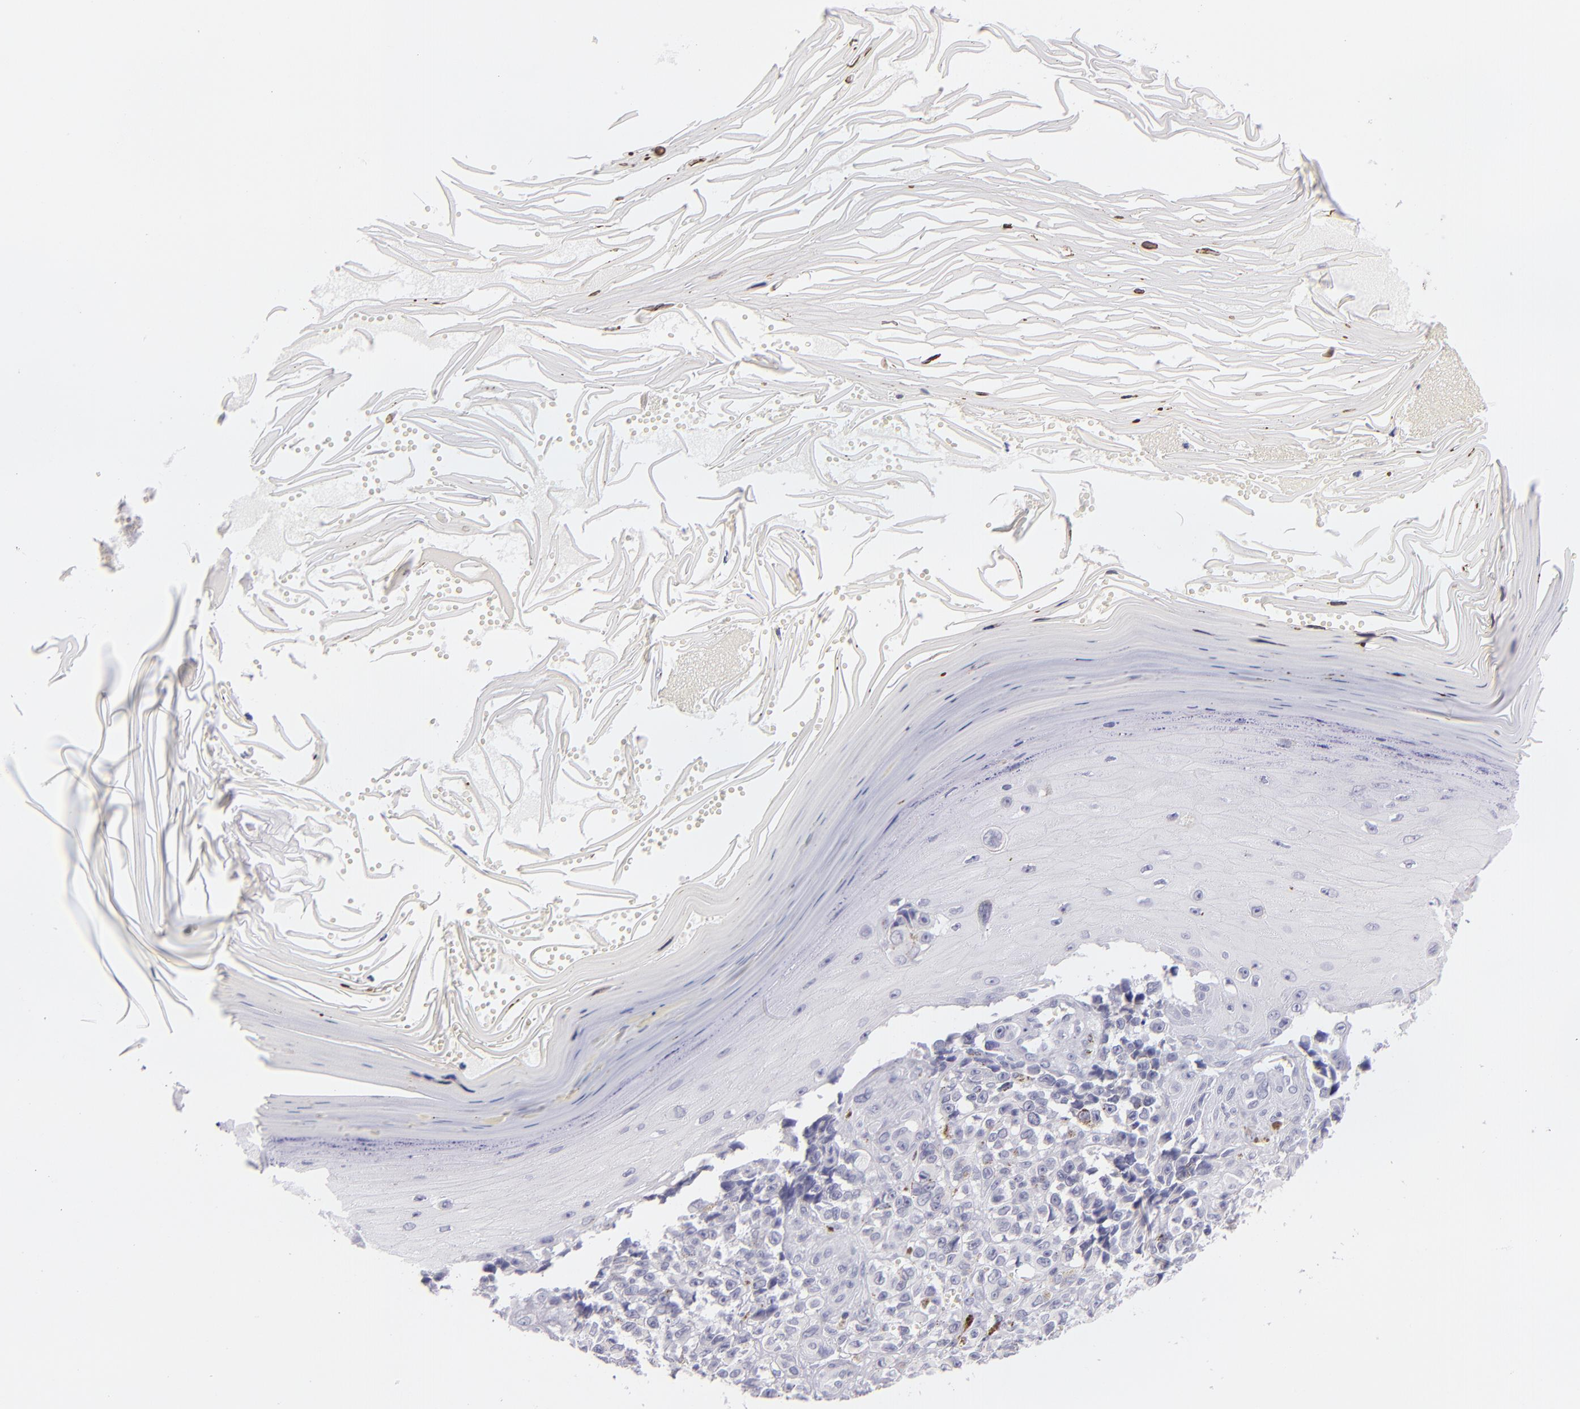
{"staining": {"intensity": "negative", "quantity": "none", "location": "none"}, "tissue": "melanoma", "cell_type": "Tumor cells", "image_type": "cancer", "snomed": [{"axis": "morphology", "description": "Malignant melanoma, NOS"}, {"axis": "topography", "description": "Skin"}], "caption": "High magnification brightfield microscopy of melanoma stained with DAB (3,3'-diaminobenzidine) (brown) and counterstained with hematoxylin (blue): tumor cells show no significant positivity.", "gene": "CD48", "patient": {"sex": "female", "age": 82}}